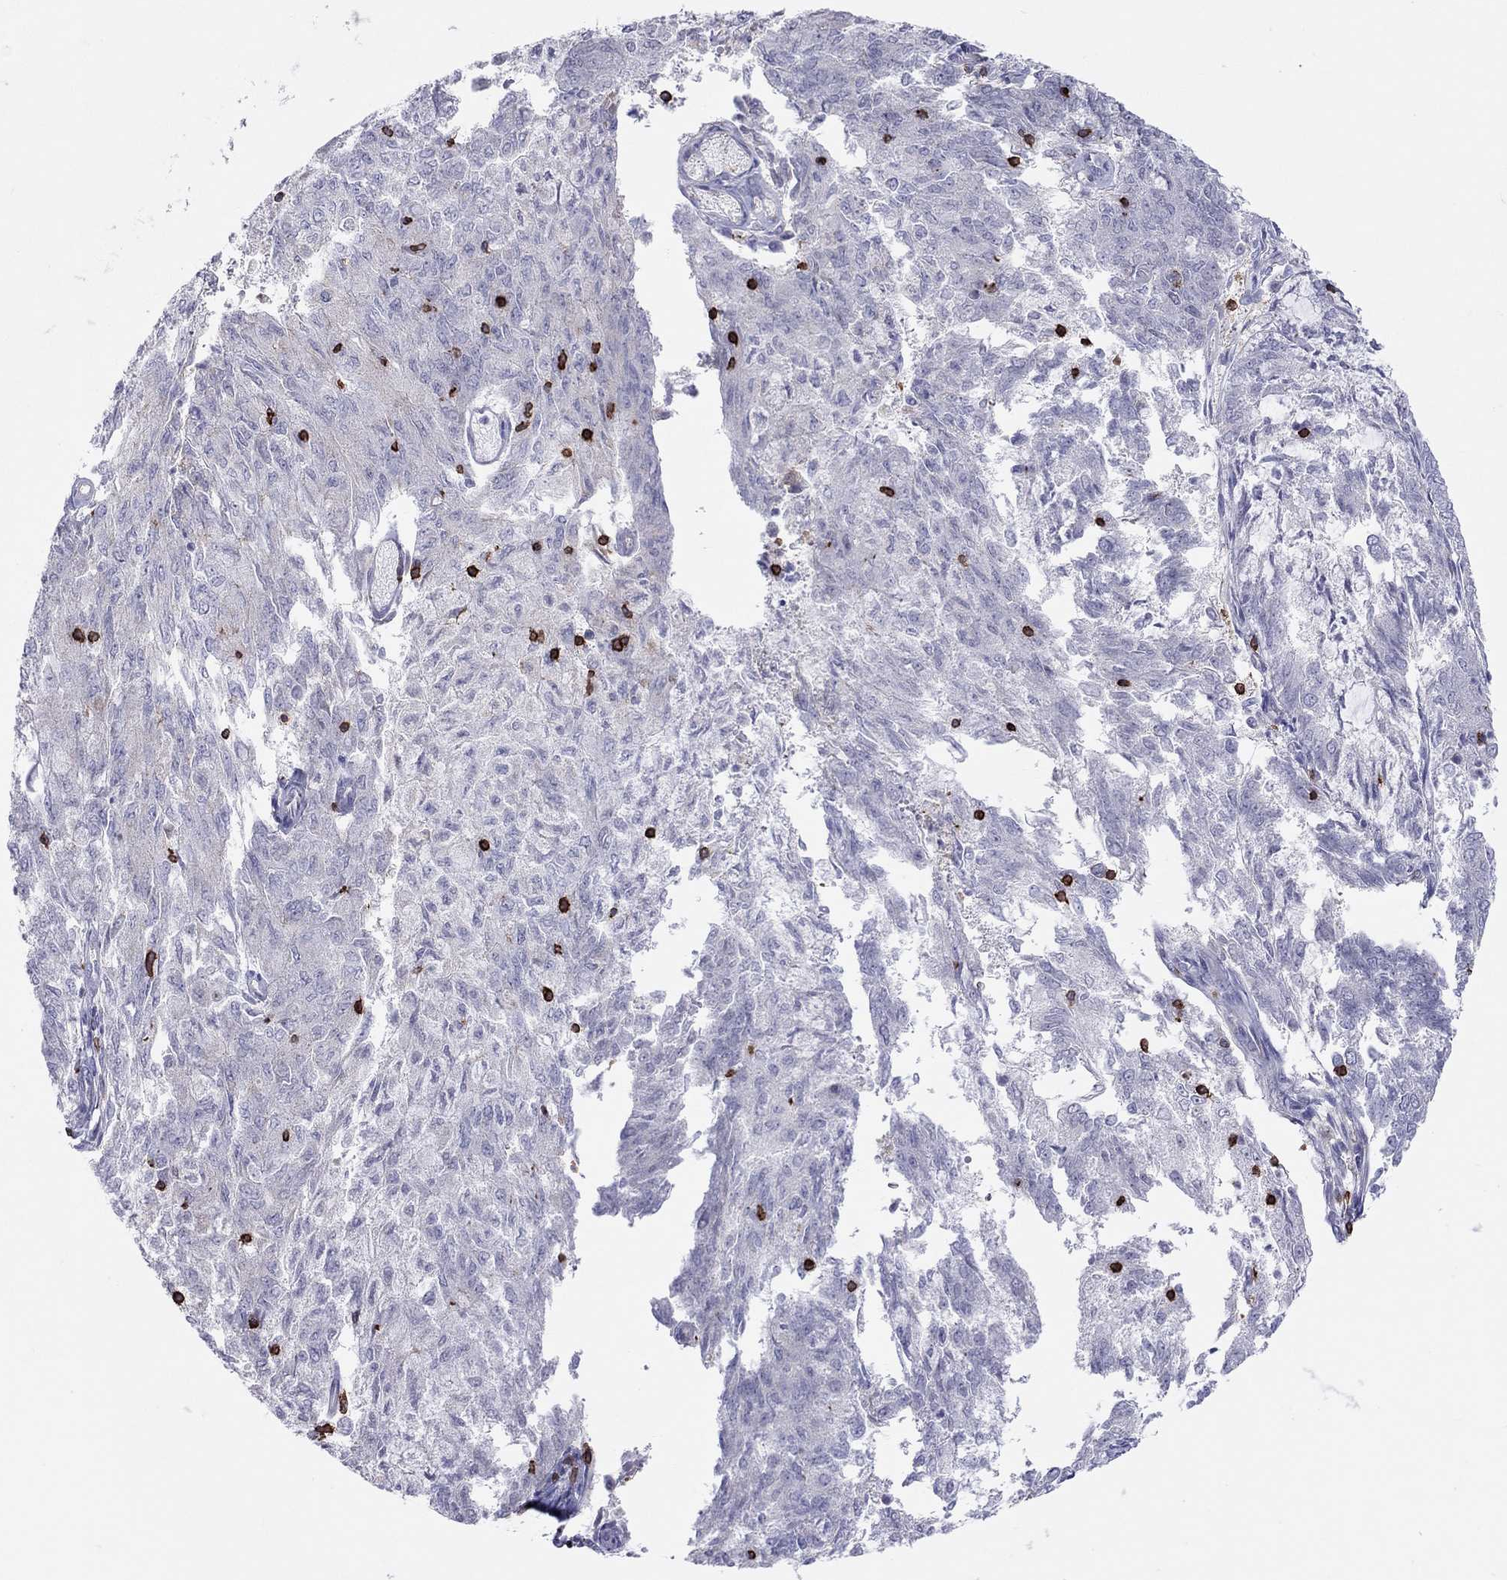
{"staining": {"intensity": "negative", "quantity": "none", "location": "none"}, "tissue": "endometrial cancer", "cell_type": "Tumor cells", "image_type": "cancer", "snomed": [{"axis": "morphology", "description": "Adenocarcinoma, NOS"}, {"axis": "topography", "description": "Endometrium"}], "caption": "The histopathology image reveals no significant expression in tumor cells of adenocarcinoma (endometrial). The staining is performed using DAB (3,3'-diaminobenzidine) brown chromogen with nuclei counter-stained in using hematoxylin.", "gene": "MND1", "patient": {"sex": "female", "age": 82}}